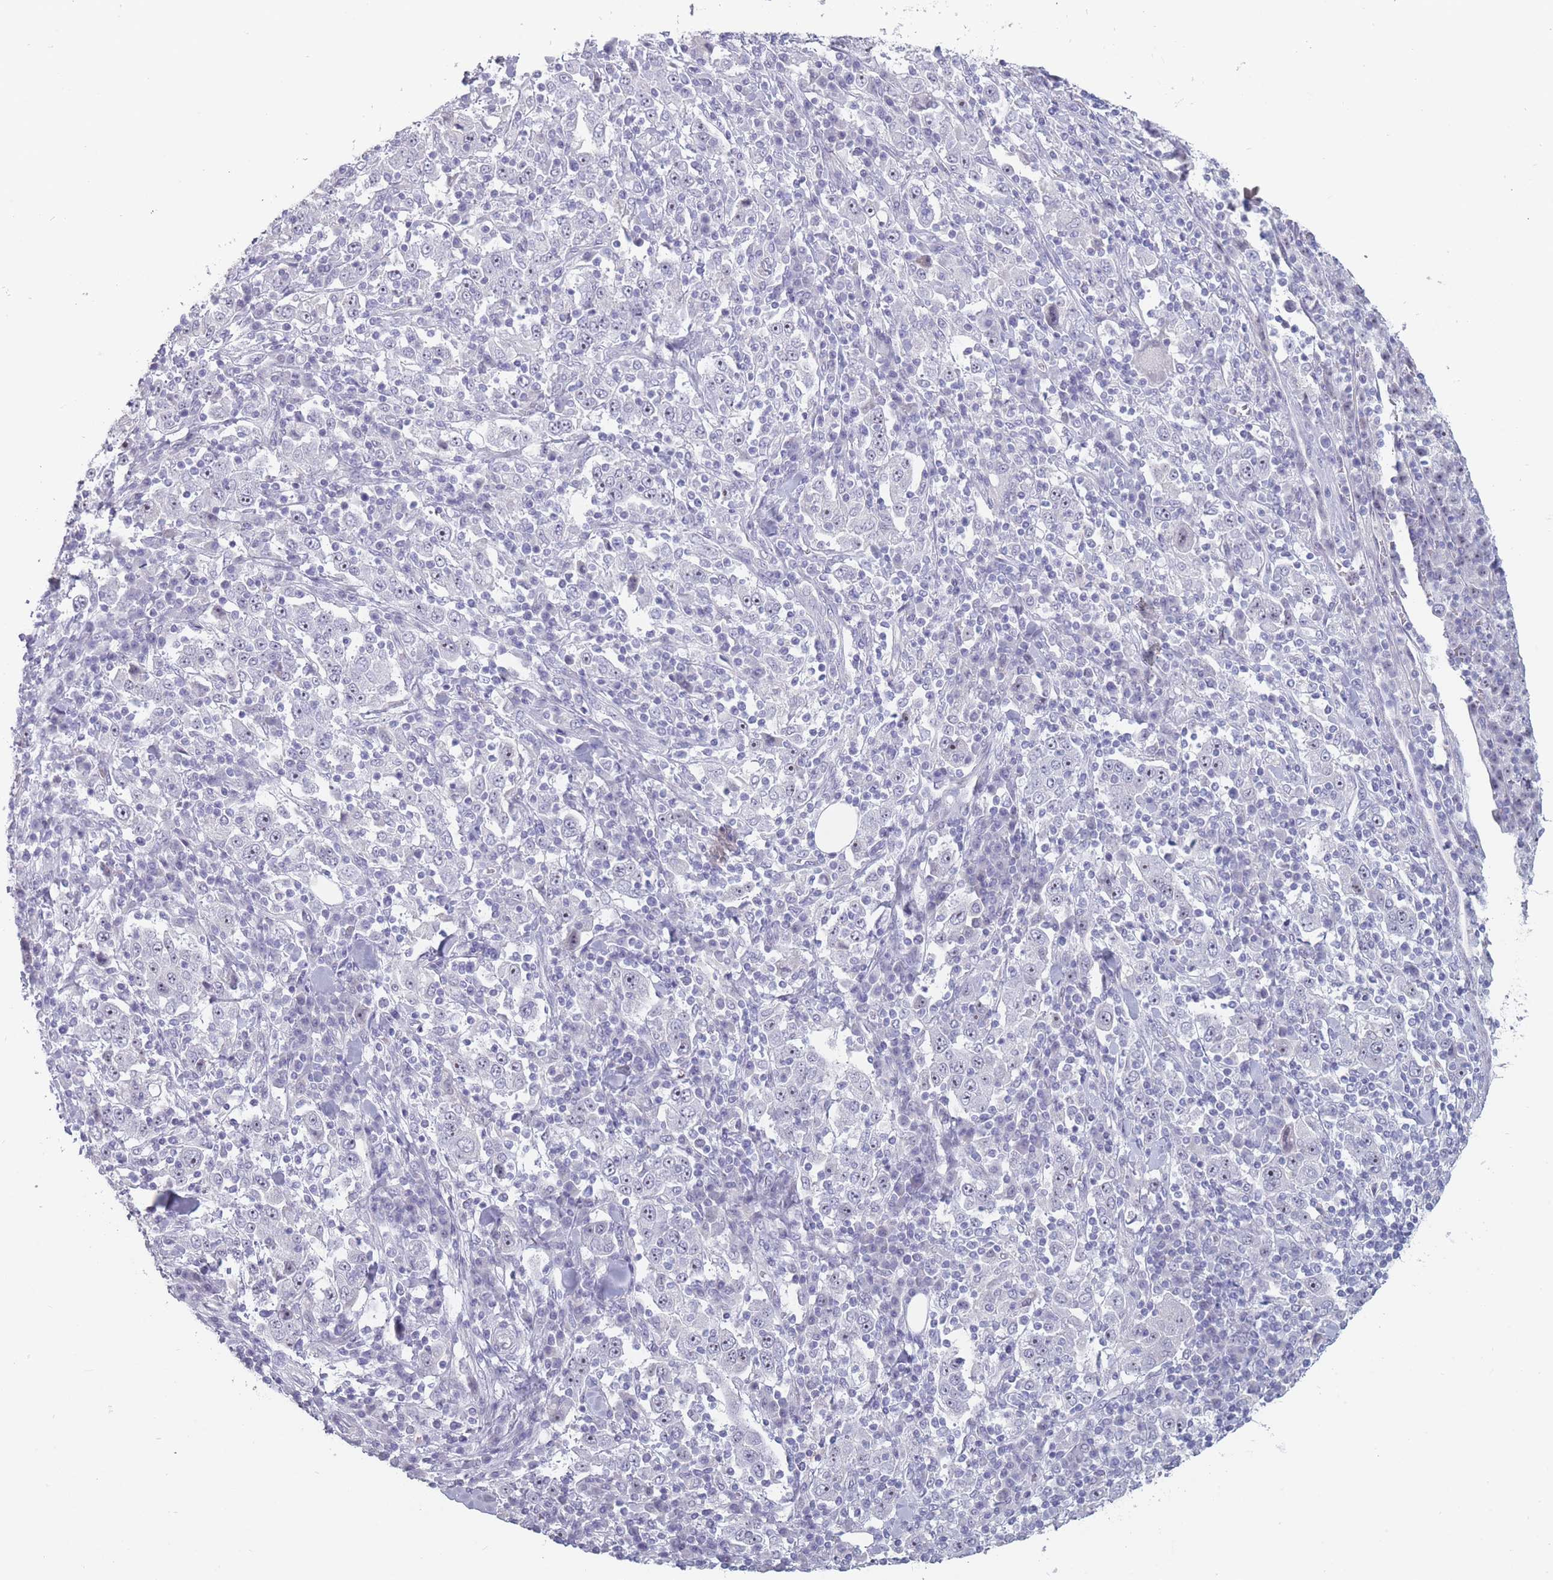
{"staining": {"intensity": "negative", "quantity": "none", "location": "none"}, "tissue": "stomach cancer", "cell_type": "Tumor cells", "image_type": "cancer", "snomed": [{"axis": "morphology", "description": "Normal tissue, NOS"}, {"axis": "morphology", "description": "Adenocarcinoma, NOS"}, {"axis": "topography", "description": "Stomach, upper"}, {"axis": "topography", "description": "Stomach"}], "caption": "Immunohistochemical staining of human adenocarcinoma (stomach) exhibits no significant positivity in tumor cells.", "gene": "ROS1", "patient": {"sex": "male", "age": 59}}